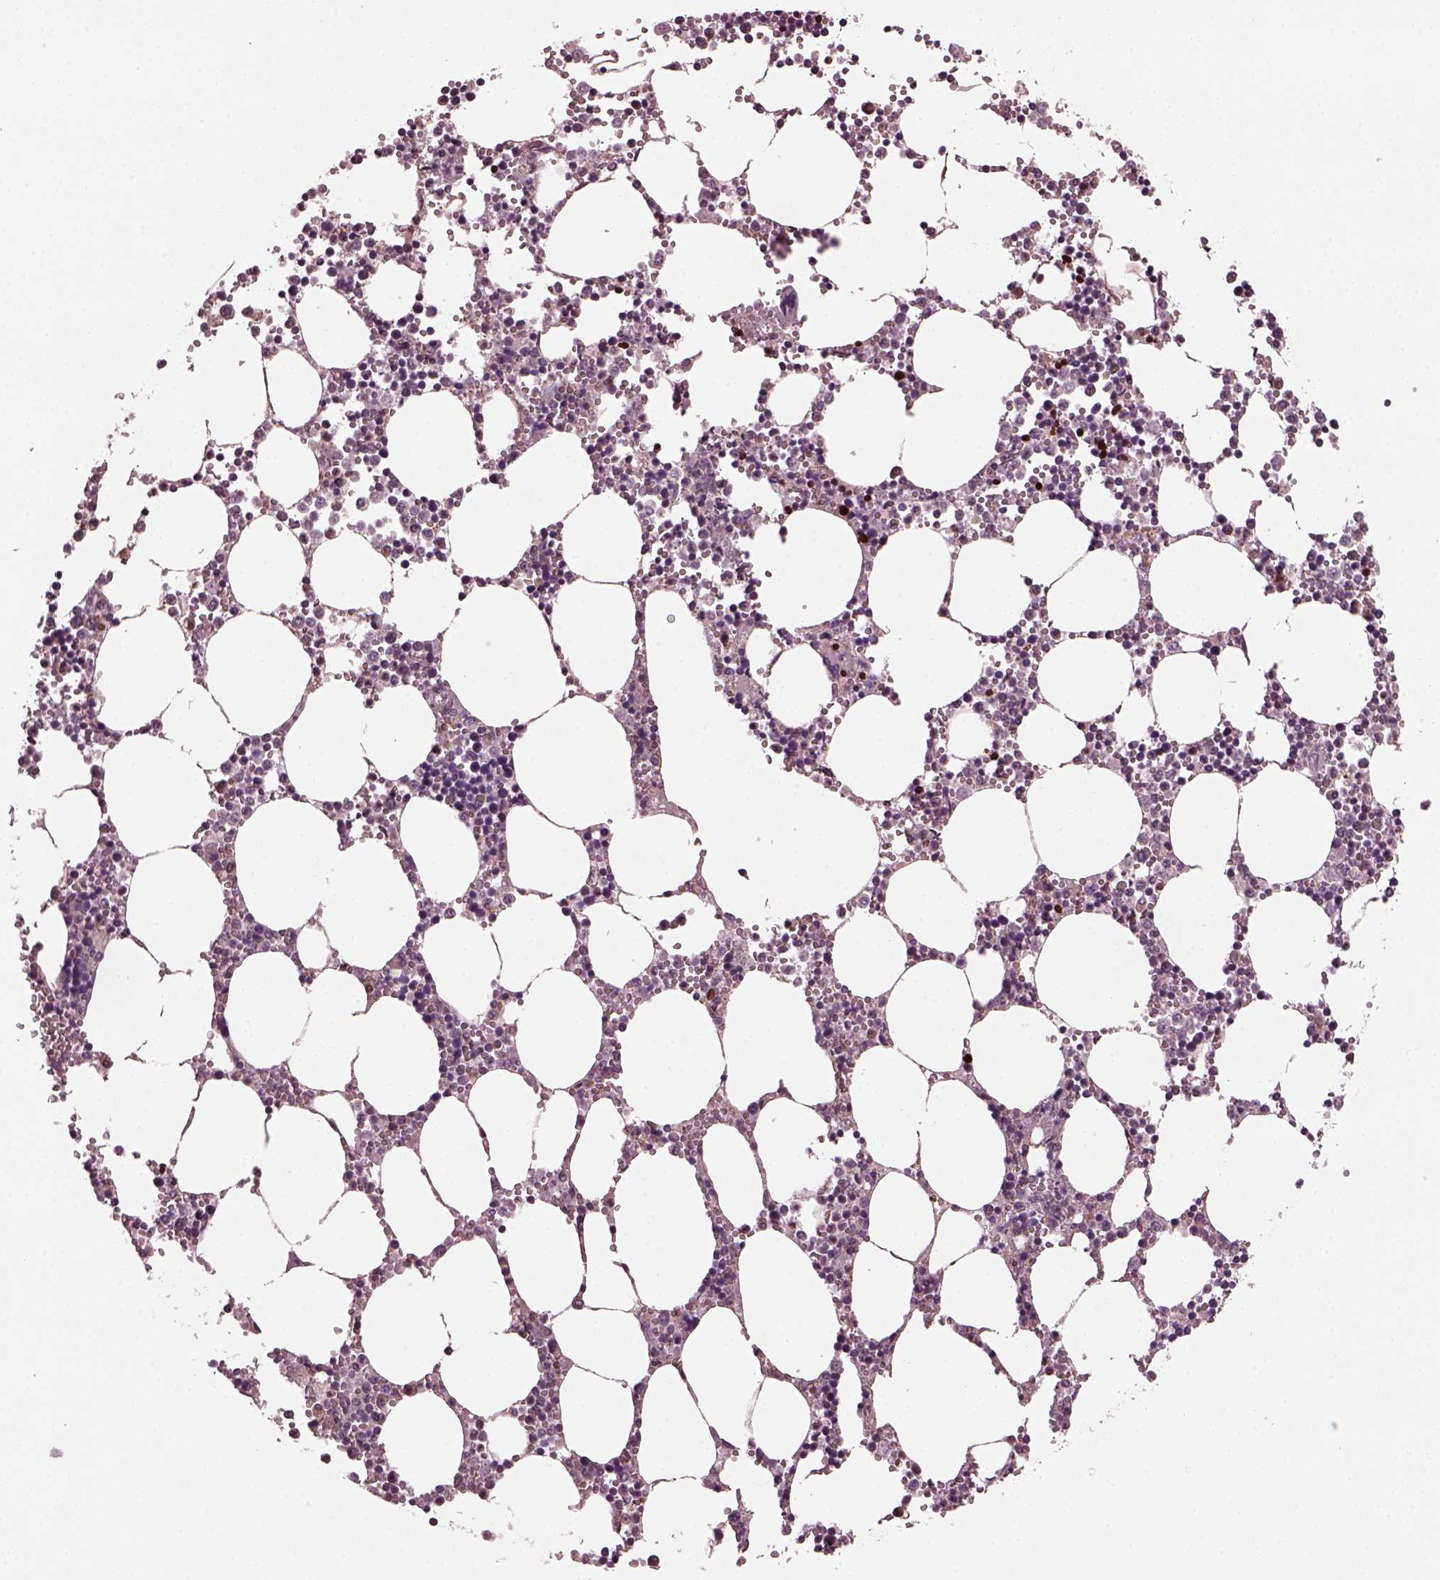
{"staining": {"intensity": "negative", "quantity": "none", "location": "none"}, "tissue": "bone marrow", "cell_type": "Hematopoietic cells", "image_type": "normal", "snomed": [{"axis": "morphology", "description": "Normal tissue, NOS"}, {"axis": "topography", "description": "Bone marrow"}], "caption": "Immunohistochemical staining of unremarkable bone marrow displays no significant expression in hematopoietic cells. (IHC, brightfield microscopy, high magnification).", "gene": "RUFY3", "patient": {"sex": "male", "age": 54}}